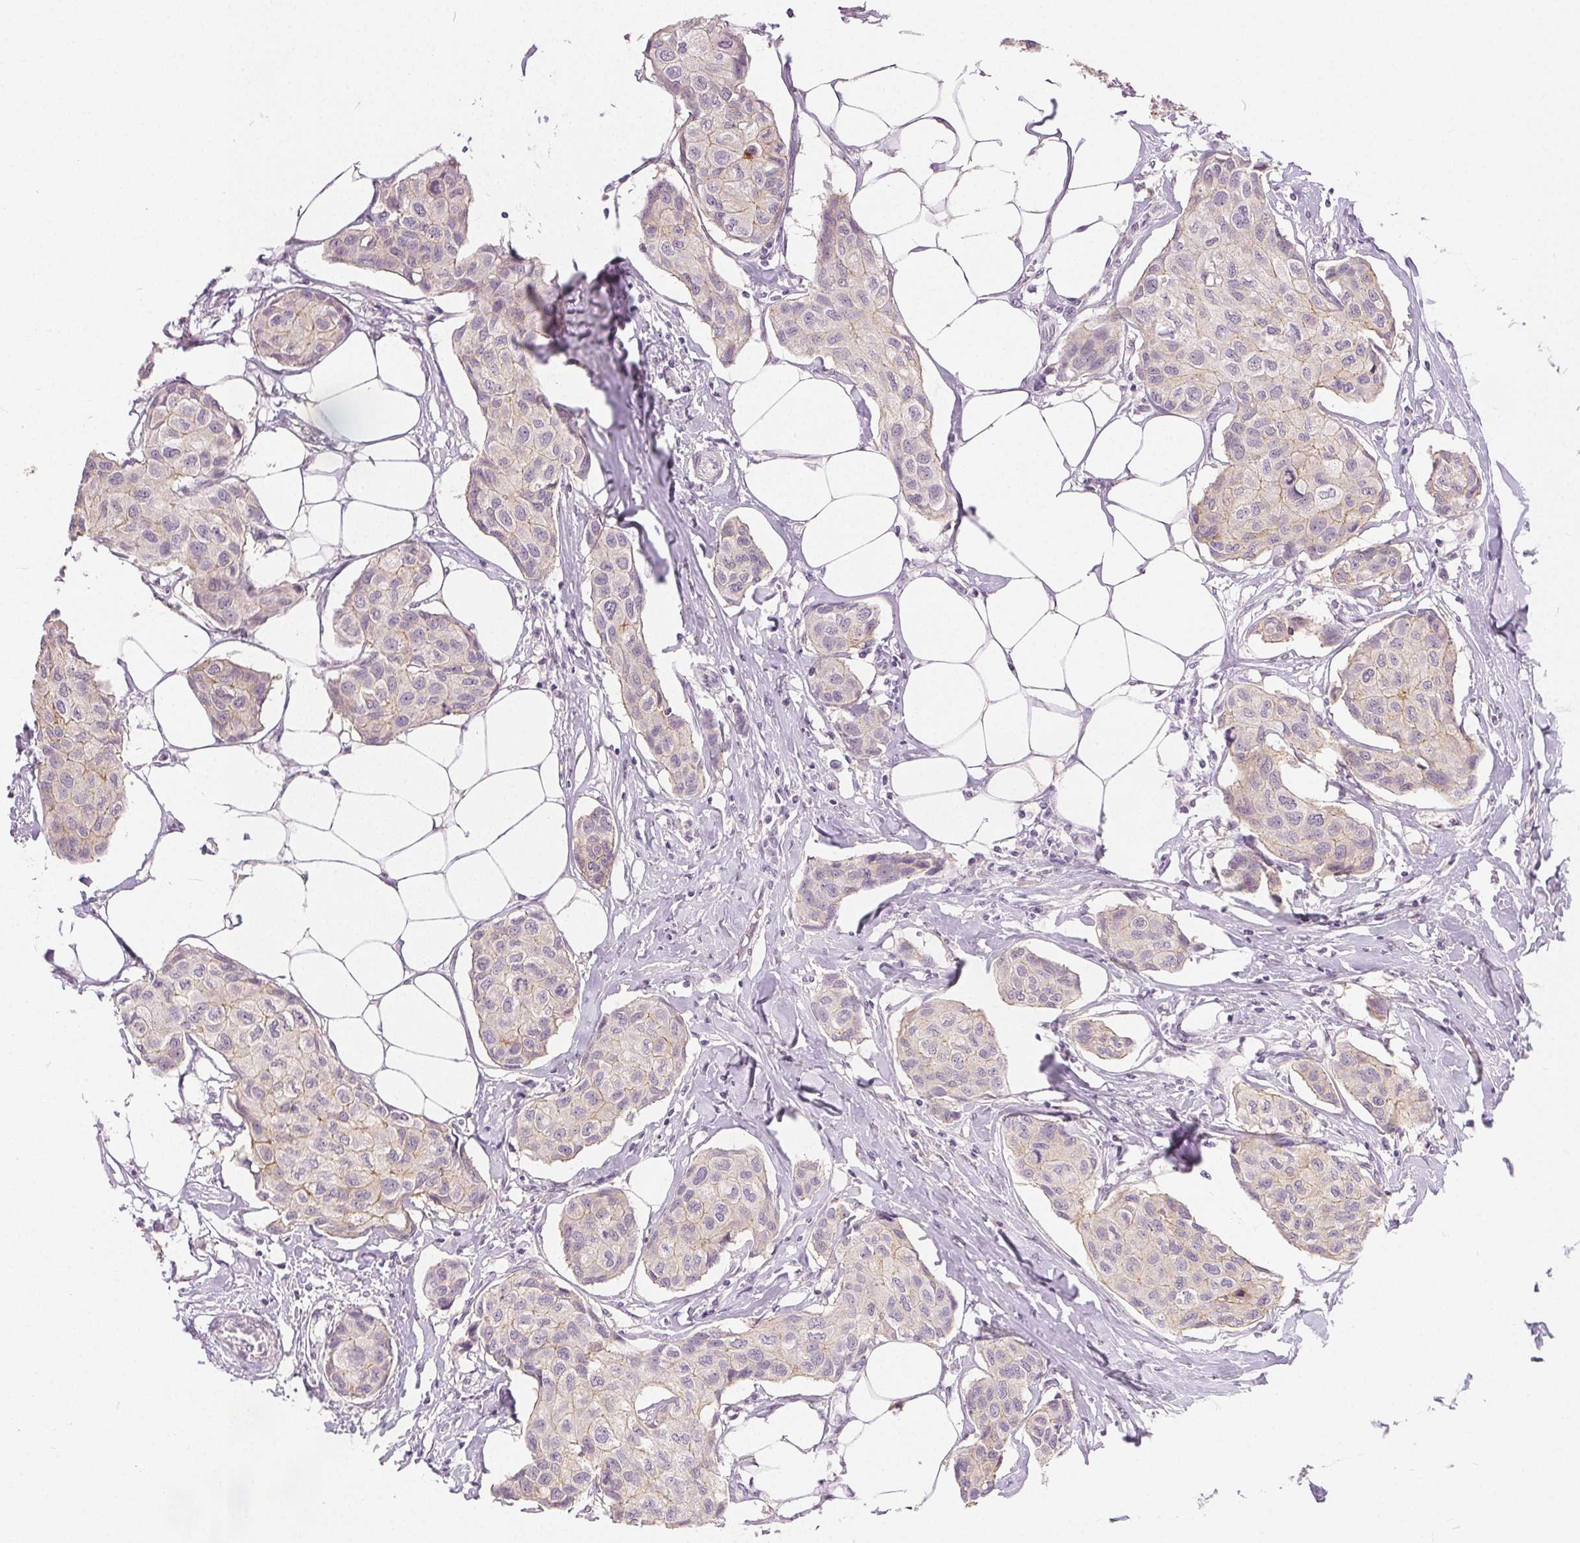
{"staining": {"intensity": "negative", "quantity": "none", "location": "none"}, "tissue": "breast cancer", "cell_type": "Tumor cells", "image_type": "cancer", "snomed": [{"axis": "morphology", "description": "Duct carcinoma"}, {"axis": "topography", "description": "Breast"}], "caption": "IHC photomicrograph of neoplastic tissue: breast intraductal carcinoma stained with DAB (3,3'-diaminobenzidine) displays no significant protein staining in tumor cells.", "gene": "CA12", "patient": {"sex": "female", "age": 80}}